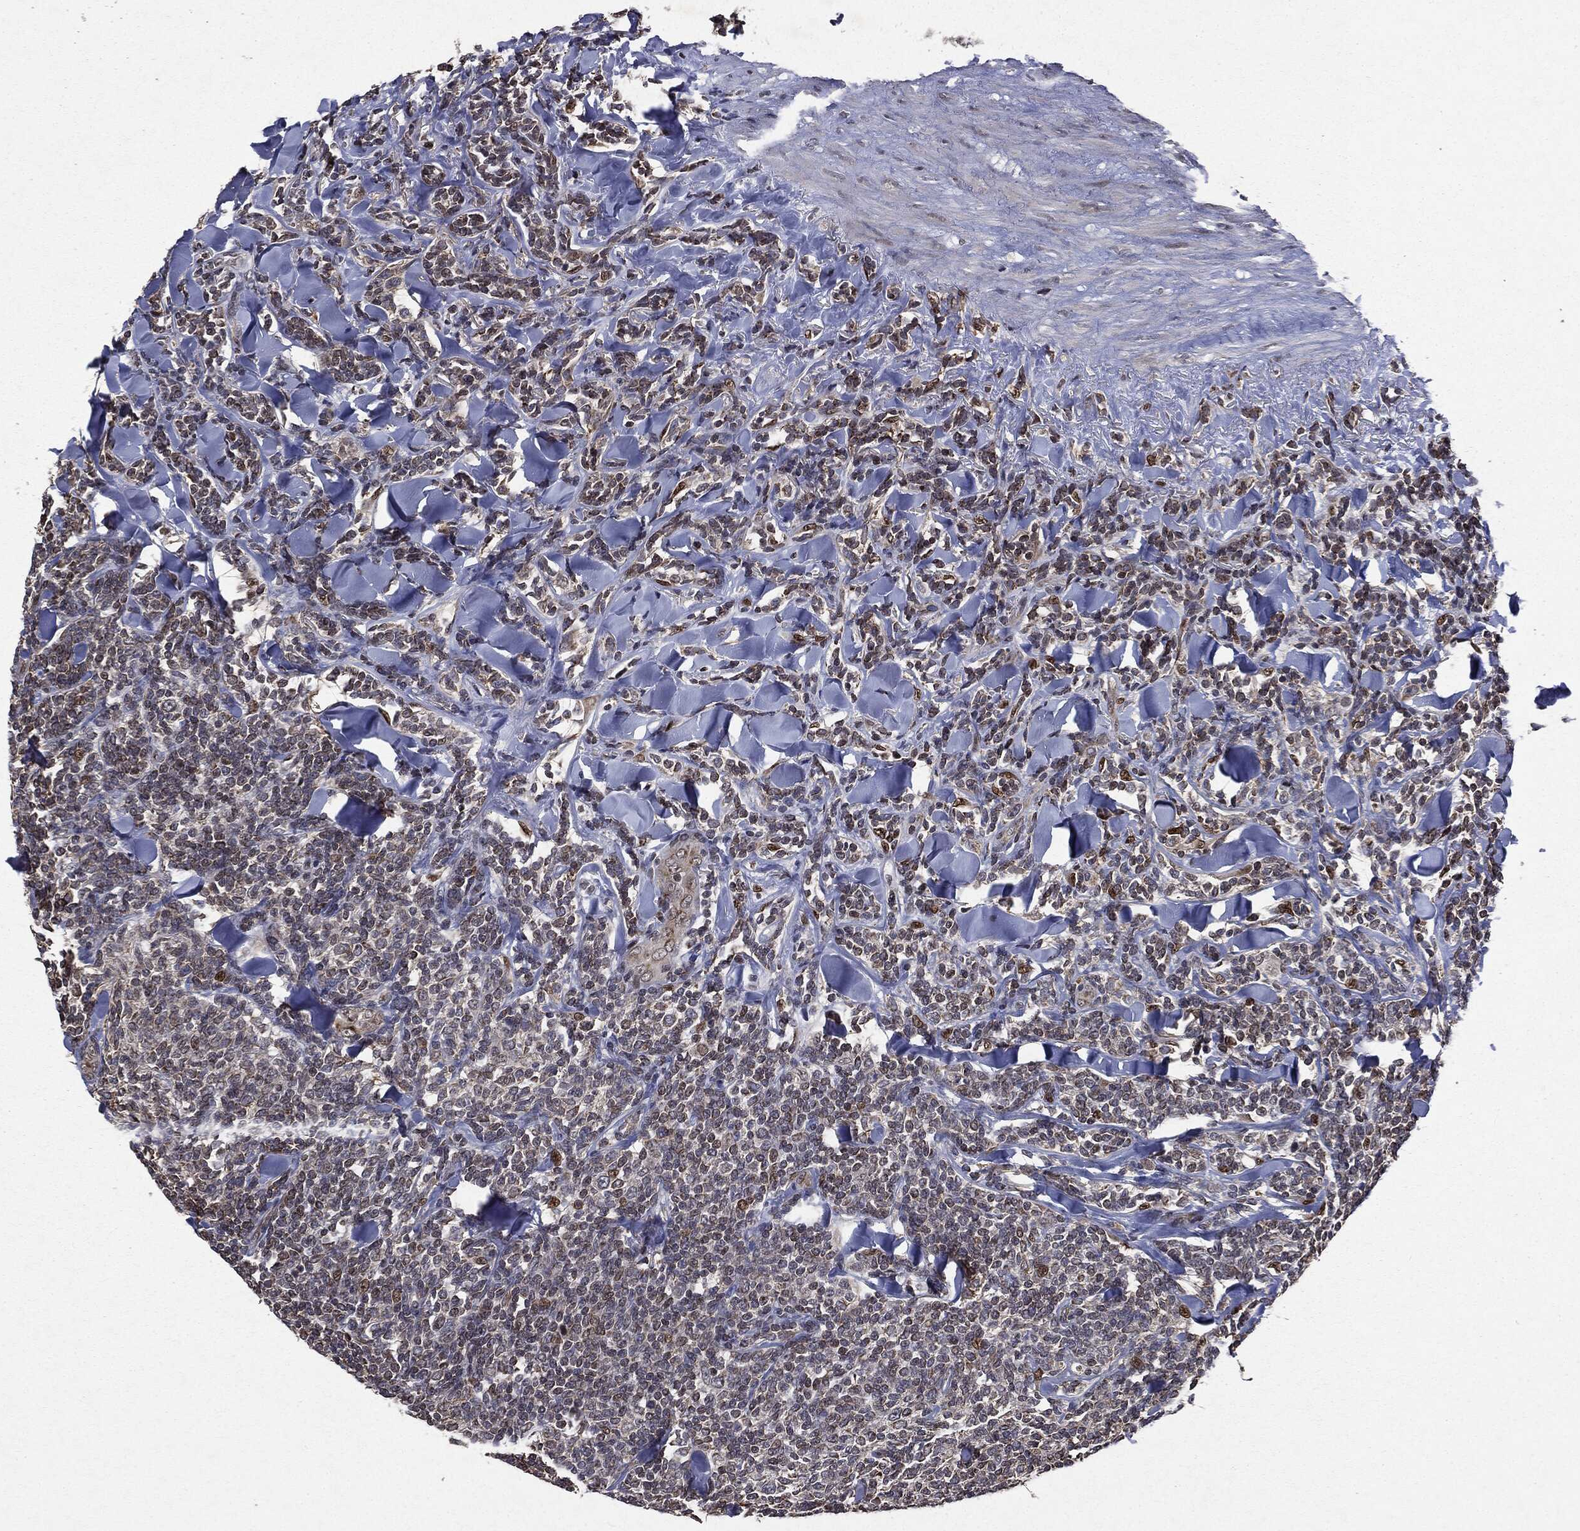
{"staining": {"intensity": "negative", "quantity": "none", "location": "none"}, "tissue": "lymphoma", "cell_type": "Tumor cells", "image_type": "cancer", "snomed": [{"axis": "morphology", "description": "Malignant lymphoma, non-Hodgkin's type, Low grade"}, {"axis": "topography", "description": "Lymph node"}], "caption": "Human low-grade malignant lymphoma, non-Hodgkin's type stained for a protein using immunohistochemistry exhibits no expression in tumor cells.", "gene": "PLPPR2", "patient": {"sex": "female", "age": 56}}